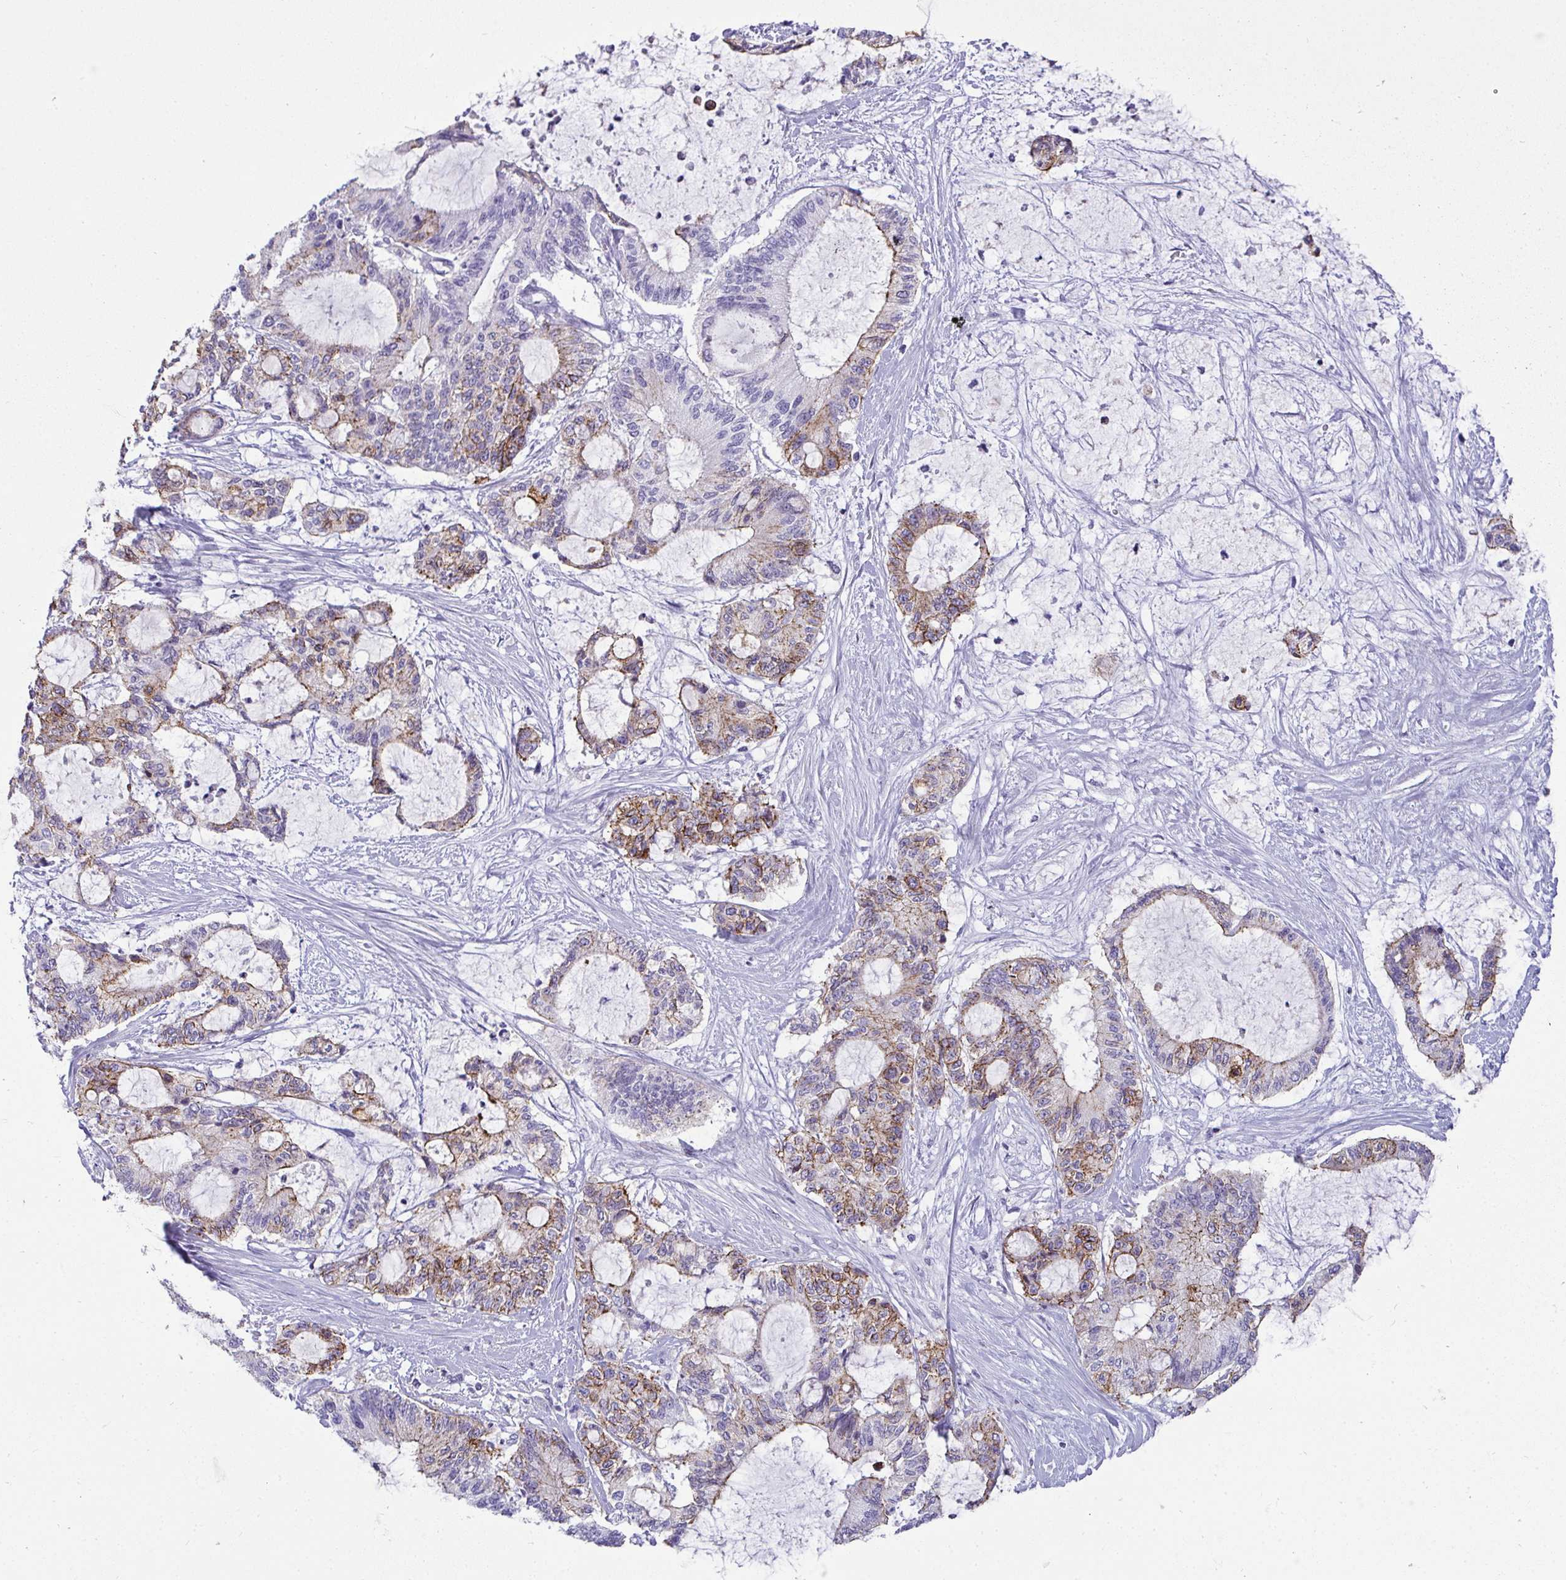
{"staining": {"intensity": "moderate", "quantity": "25%-75%", "location": "cytoplasmic/membranous"}, "tissue": "liver cancer", "cell_type": "Tumor cells", "image_type": "cancer", "snomed": [{"axis": "morphology", "description": "Normal tissue, NOS"}, {"axis": "morphology", "description": "Cholangiocarcinoma"}, {"axis": "topography", "description": "Liver"}, {"axis": "topography", "description": "Peripheral nerve tissue"}], "caption": "Immunohistochemistry (IHC) staining of liver cancer (cholangiocarcinoma), which exhibits medium levels of moderate cytoplasmic/membranous expression in about 25%-75% of tumor cells indicating moderate cytoplasmic/membranous protein positivity. The staining was performed using DAB (brown) for protein detection and nuclei were counterstained in hematoxylin (blue).", "gene": "AK5", "patient": {"sex": "female", "age": 73}}